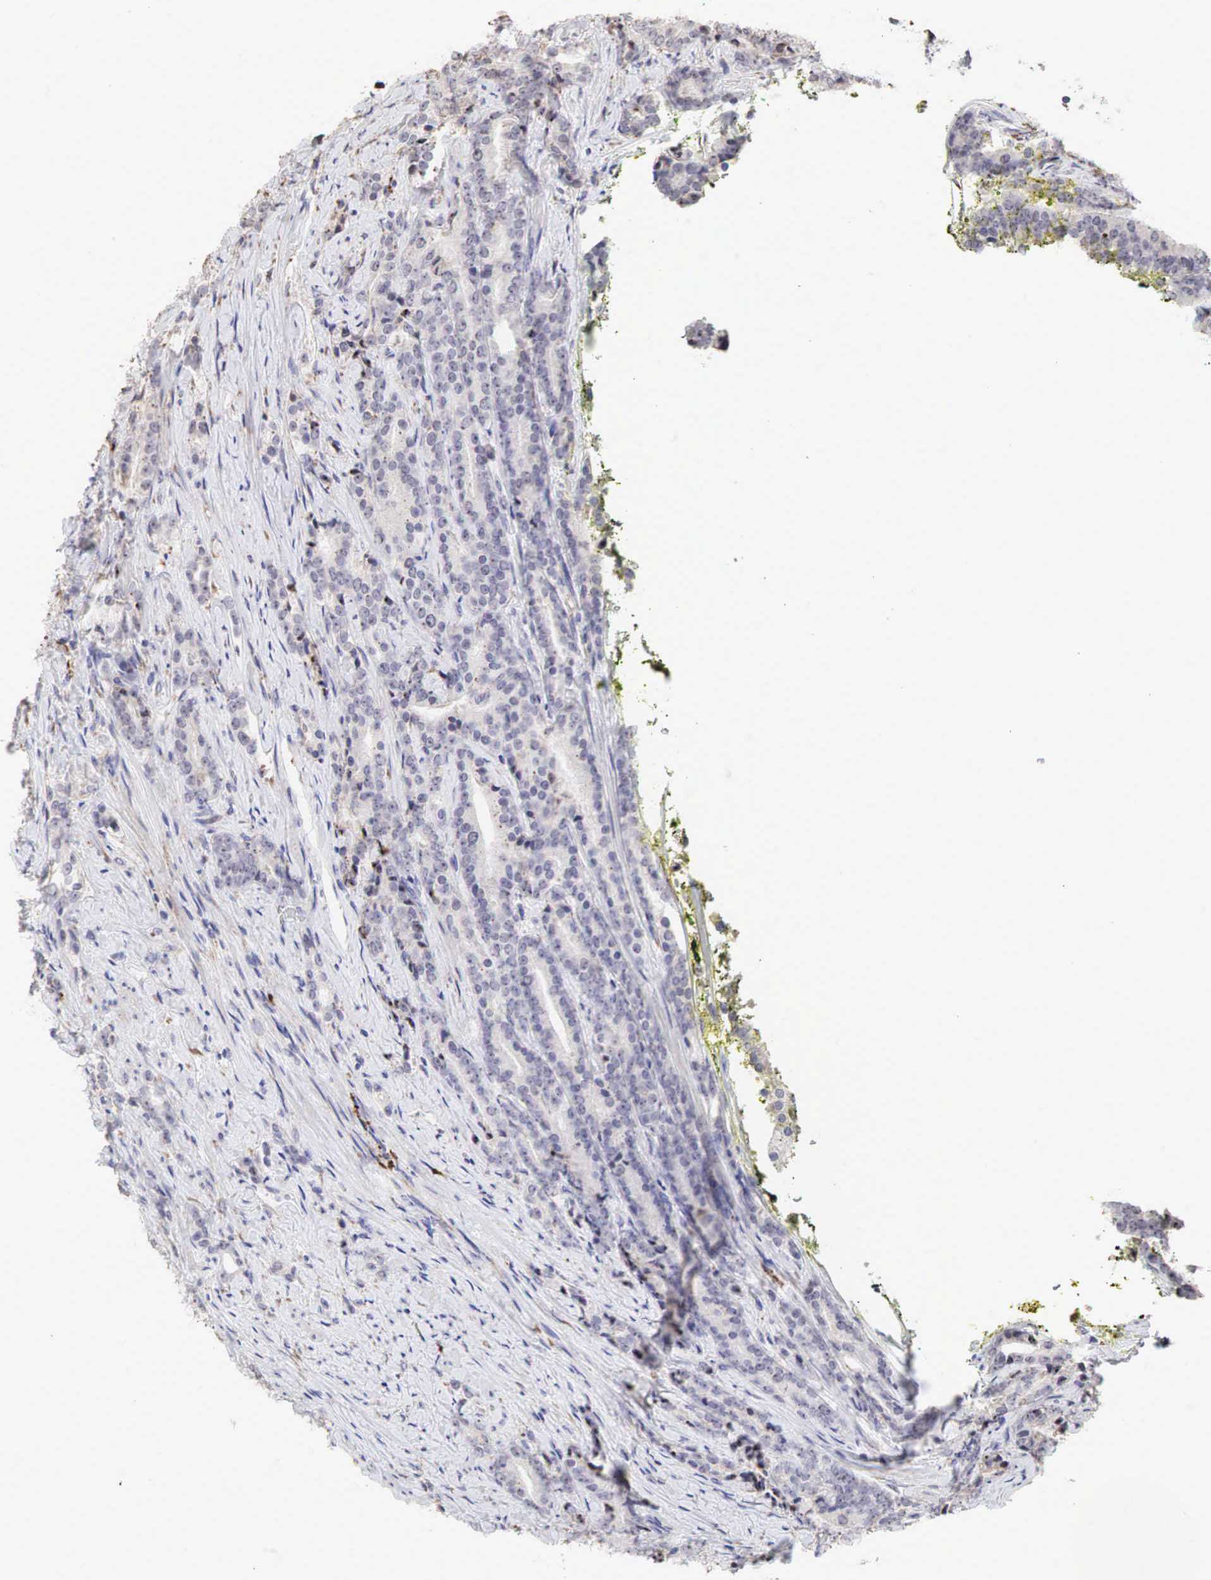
{"staining": {"intensity": "strong", "quantity": "<25%", "location": "nuclear"}, "tissue": "prostate cancer", "cell_type": "Tumor cells", "image_type": "cancer", "snomed": [{"axis": "morphology", "description": "Adenocarcinoma, Medium grade"}, {"axis": "topography", "description": "Prostate"}], "caption": "Prostate cancer (medium-grade adenocarcinoma) stained with immunohistochemistry (IHC) demonstrates strong nuclear staining in about <25% of tumor cells. (Stains: DAB (3,3'-diaminobenzidine) in brown, nuclei in blue, Microscopy: brightfield microscopy at high magnification).", "gene": "DKC1", "patient": {"sex": "male", "age": 65}}